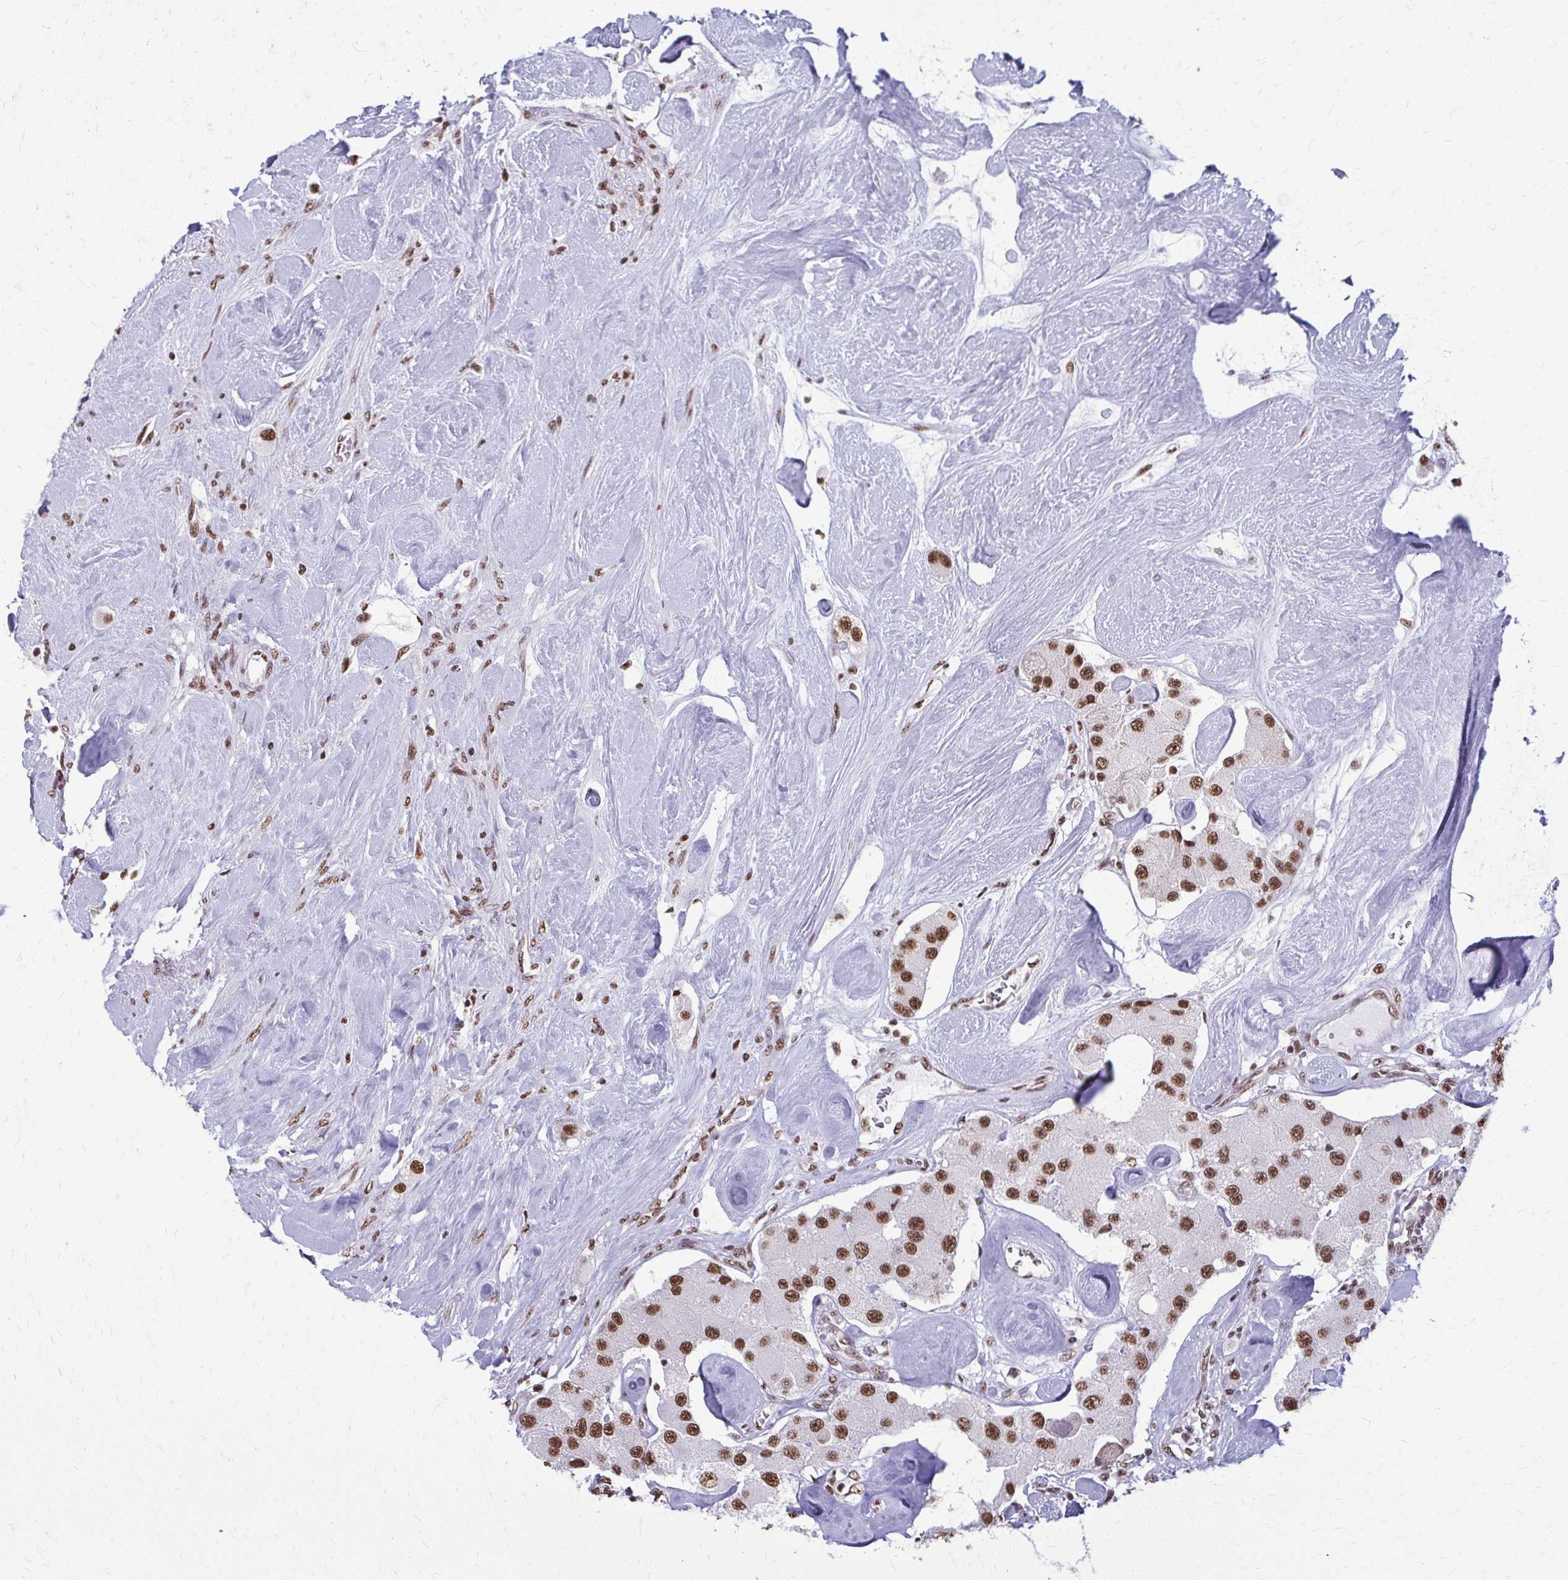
{"staining": {"intensity": "moderate", "quantity": ">75%", "location": "nuclear"}, "tissue": "carcinoid", "cell_type": "Tumor cells", "image_type": "cancer", "snomed": [{"axis": "morphology", "description": "Carcinoid, malignant, NOS"}, {"axis": "topography", "description": "Pancreas"}], "caption": "Carcinoid (malignant) stained with DAB (3,3'-diaminobenzidine) IHC displays medium levels of moderate nuclear staining in about >75% of tumor cells.", "gene": "SNRPA", "patient": {"sex": "male", "age": 41}}